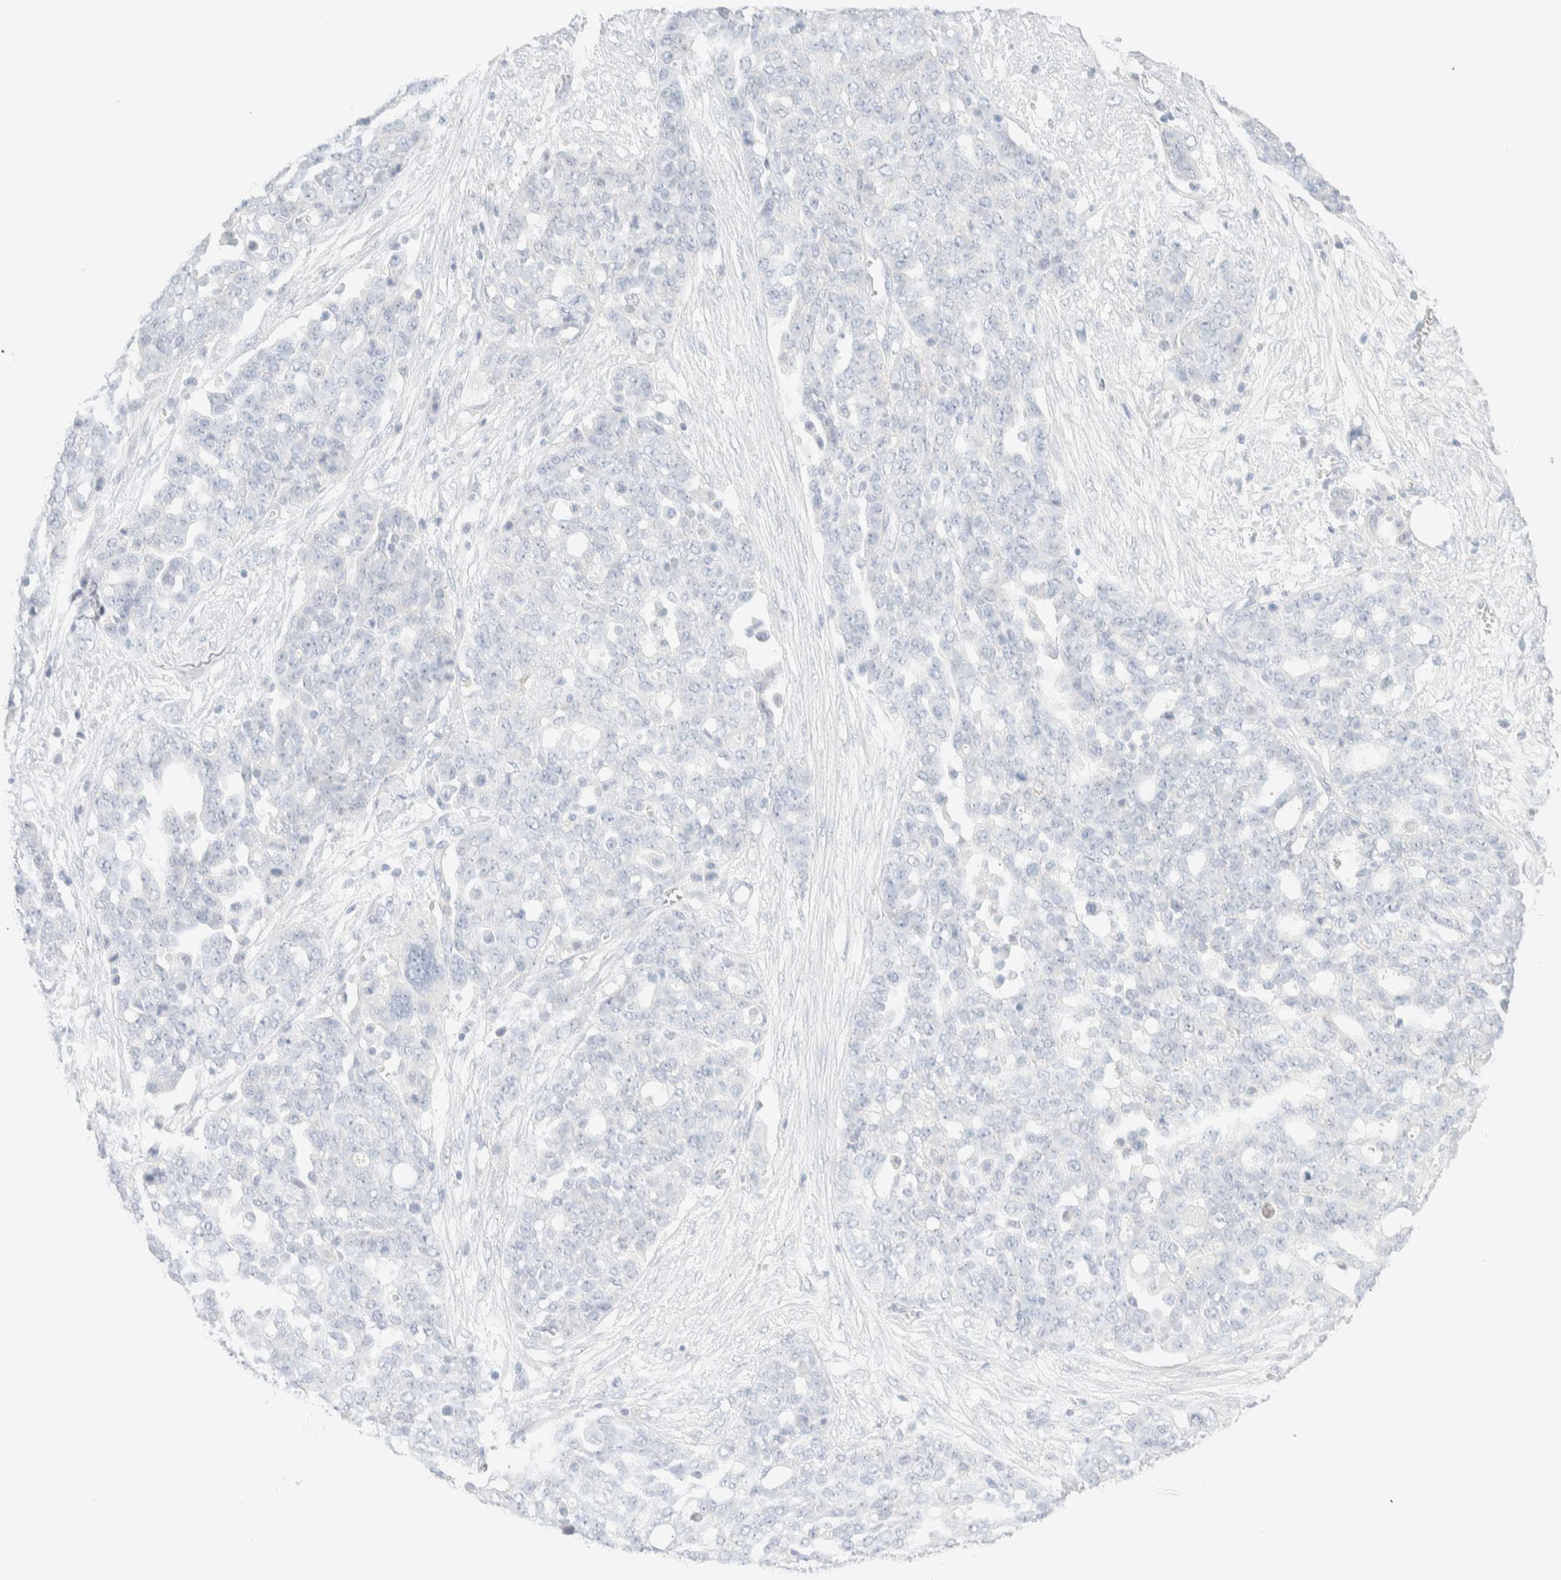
{"staining": {"intensity": "negative", "quantity": "none", "location": "none"}, "tissue": "ovarian cancer", "cell_type": "Tumor cells", "image_type": "cancer", "snomed": [{"axis": "morphology", "description": "Cystadenocarcinoma, serous, NOS"}, {"axis": "topography", "description": "Soft tissue"}, {"axis": "topography", "description": "Ovary"}], "caption": "This is an IHC photomicrograph of ovarian cancer. There is no expression in tumor cells.", "gene": "RIDA", "patient": {"sex": "female", "age": 57}}